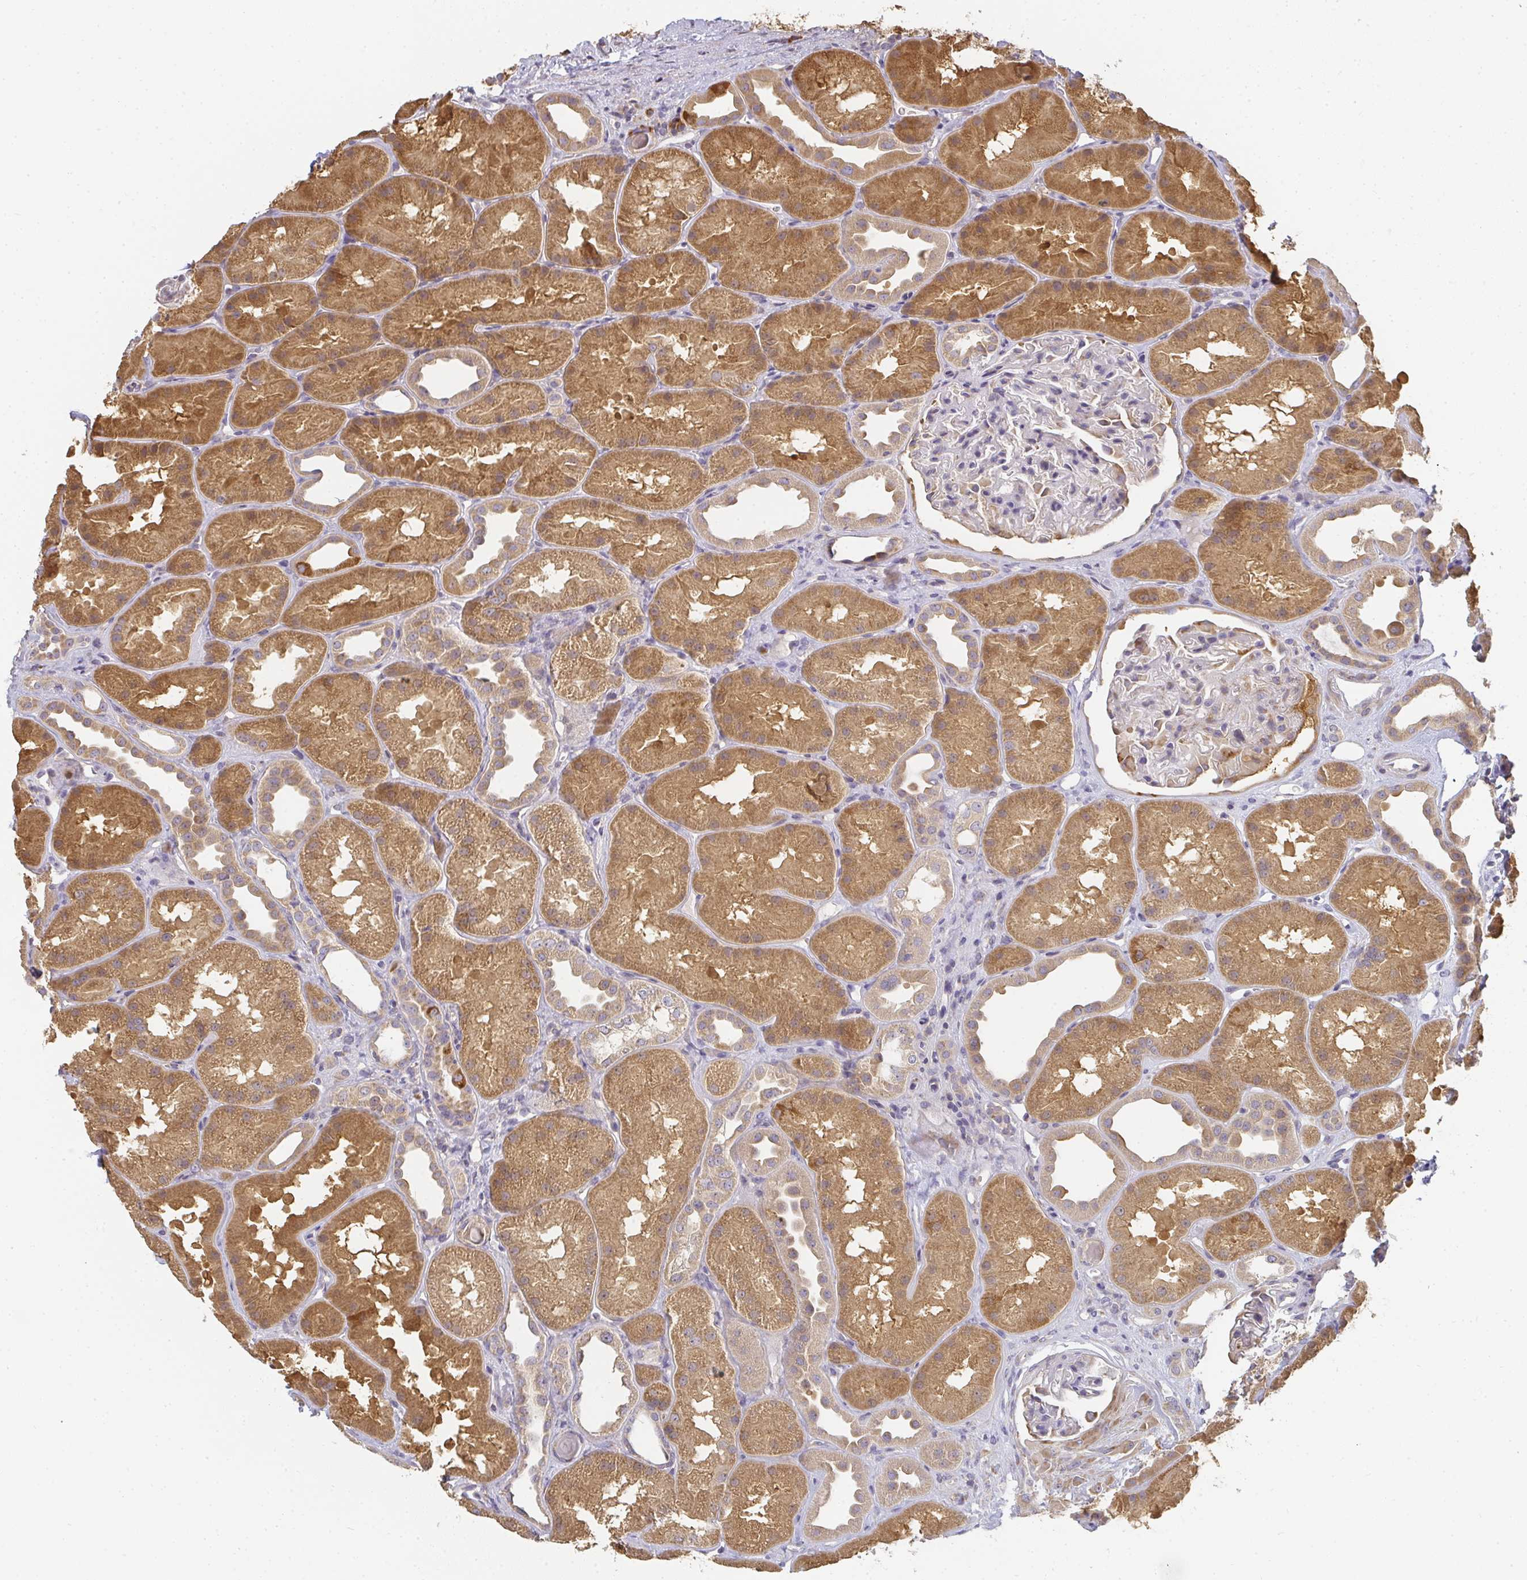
{"staining": {"intensity": "negative", "quantity": "none", "location": "none"}, "tissue": "kidney", "cell_type": "Cells in glomeruli", "image_type": "normal", "snomed": [{"axis": "morphology", "description": "Normal tissue, NOS"}, {"axis": "topography", "description": "Kidney"}], "caption": "IHC histopathology image of benign human kidney stained for a protein (brown), which displays no staining in cells in glomeruli.", "gene": "SLC35B3", "patient": {"sex": "male", "age": 61}}